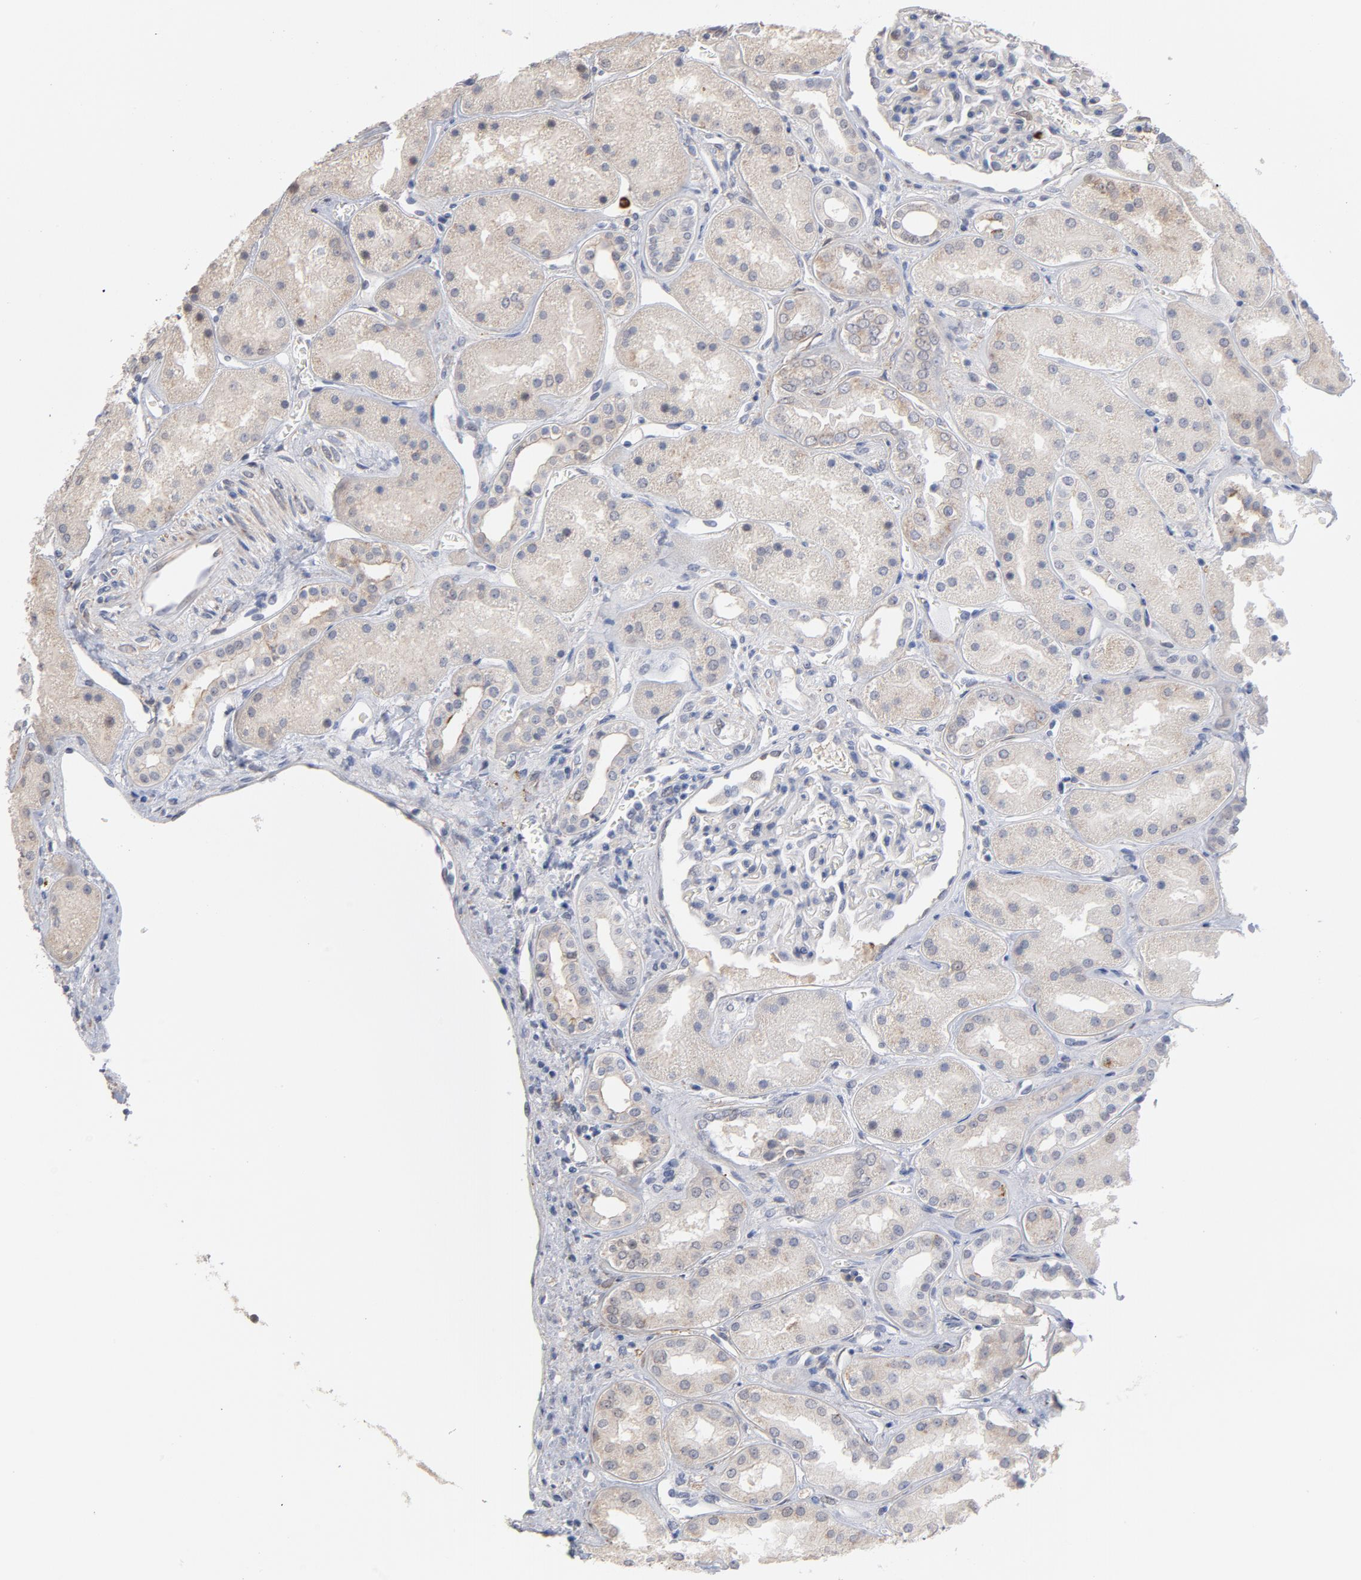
{"staining": {"intensity": "negative", "quantity": "none", "location": "none"}, "tissue": "kidney", "cell_type": "Cells in glomeruli", "image_type": "normal", "snomed": [{"axis": "morphology", "description": "Normal tissue, NOS"}, {"axis": "topography", "description": "Kidney"}], "caption": "This micrograph is of normal kidney stained with immunohistochemistry to label a protein in brown with the nuclei are counter-stained blue. There is no staining in cells in glomeruli.", "gene": "PNMA1", "patient": {"sex": "male", "age": 28}}